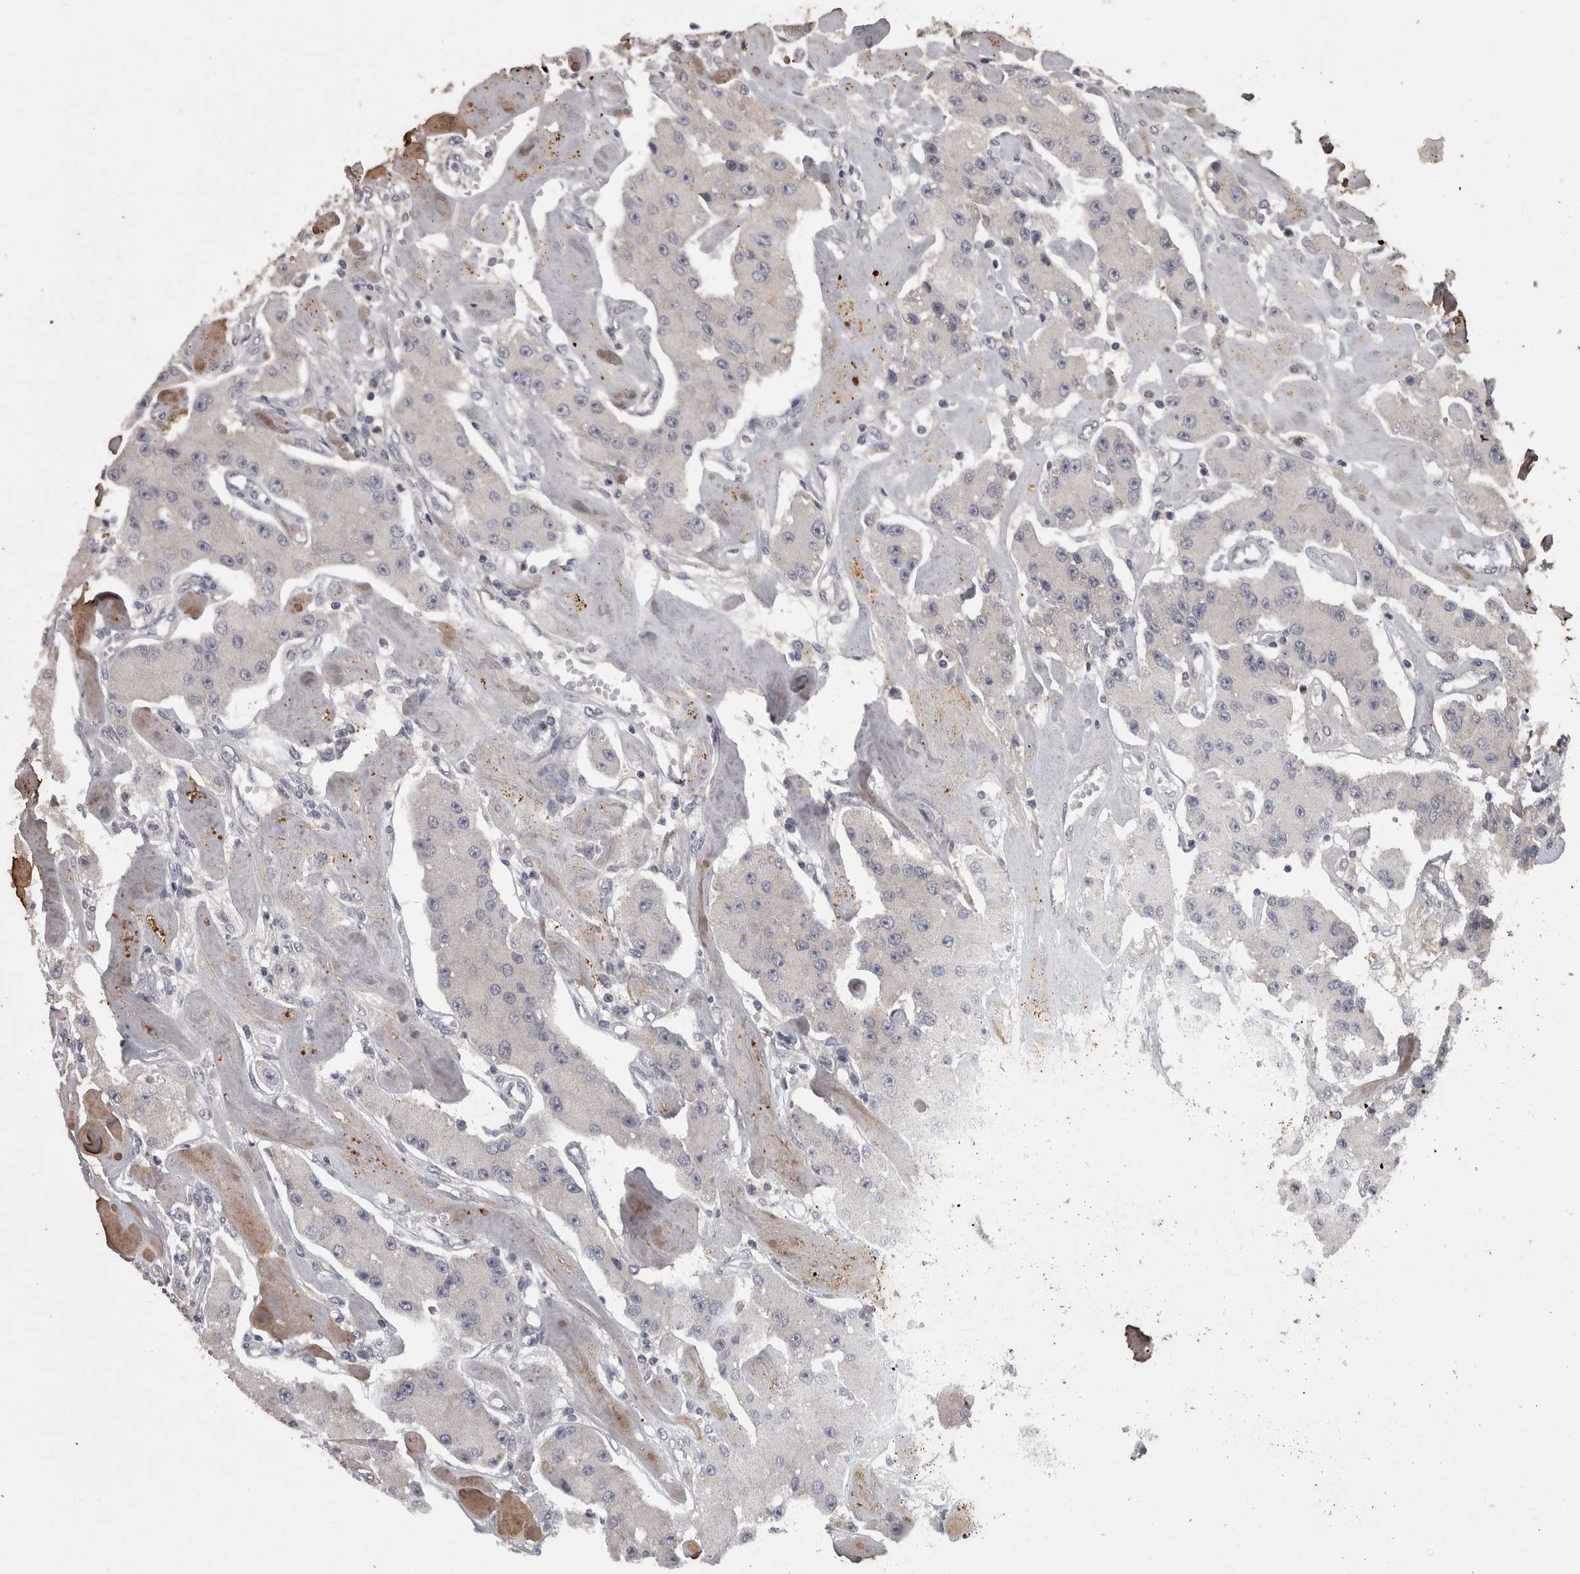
{"staining": {"intensity": "negative", "quantity": "none", "location": "none"}, "tissue": "carcinoid", "cell_type": "Tumor cells", "image_type": "cancer", "snomed": [{"axis": "morphology", "description": "Carcinoid, malignant, NOS"}, {"axis": "topography", "description": "Pancreas"}], "caption": "Malignant carcinoid stained for a protein using immunohistochemistry (IHC) displays no staining tumor cells.", "gene": "PON3", "patient": {"sex": "male", "age": 41}}